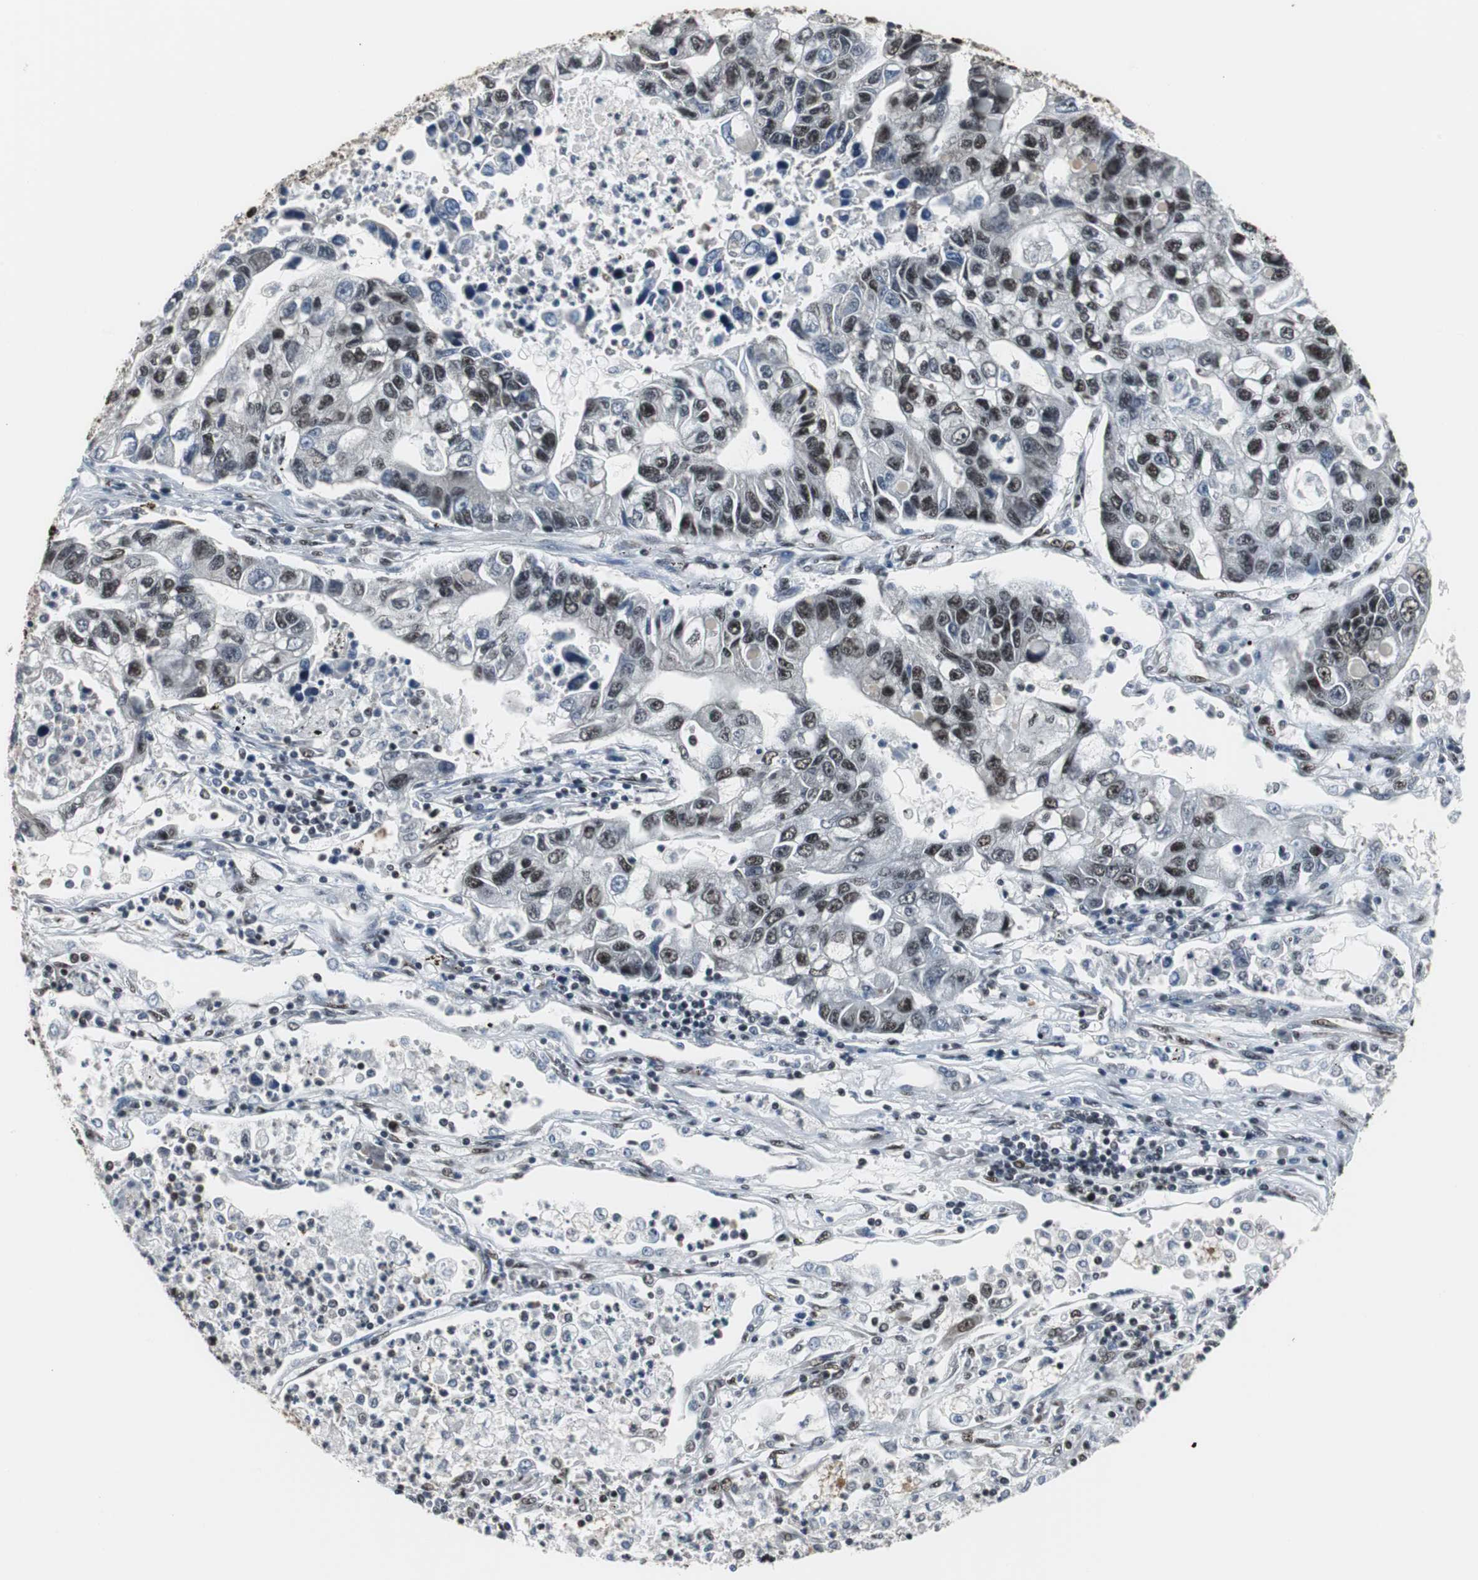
{"staining": {"intensity": "moderate", "quantity": "25%-75%", "location": "nuclear"}, "tissue": "lung cancer", "cell_type": "Tumor cells", "image_type": "cancer", "snomed": [{"axis": "morphology", "description": "Adenocarcinoma, NOS"}, {"axis": "topography", "description": "Lung"}], "caption": "Immunohistochemical staining of human lung adenocarcinoma shows medium levels of moderate nuclear protein positivity in about 25%-75% of tumor cells.", "gene": "CDK9", "patient": {"sex": "female", "age": 51}}